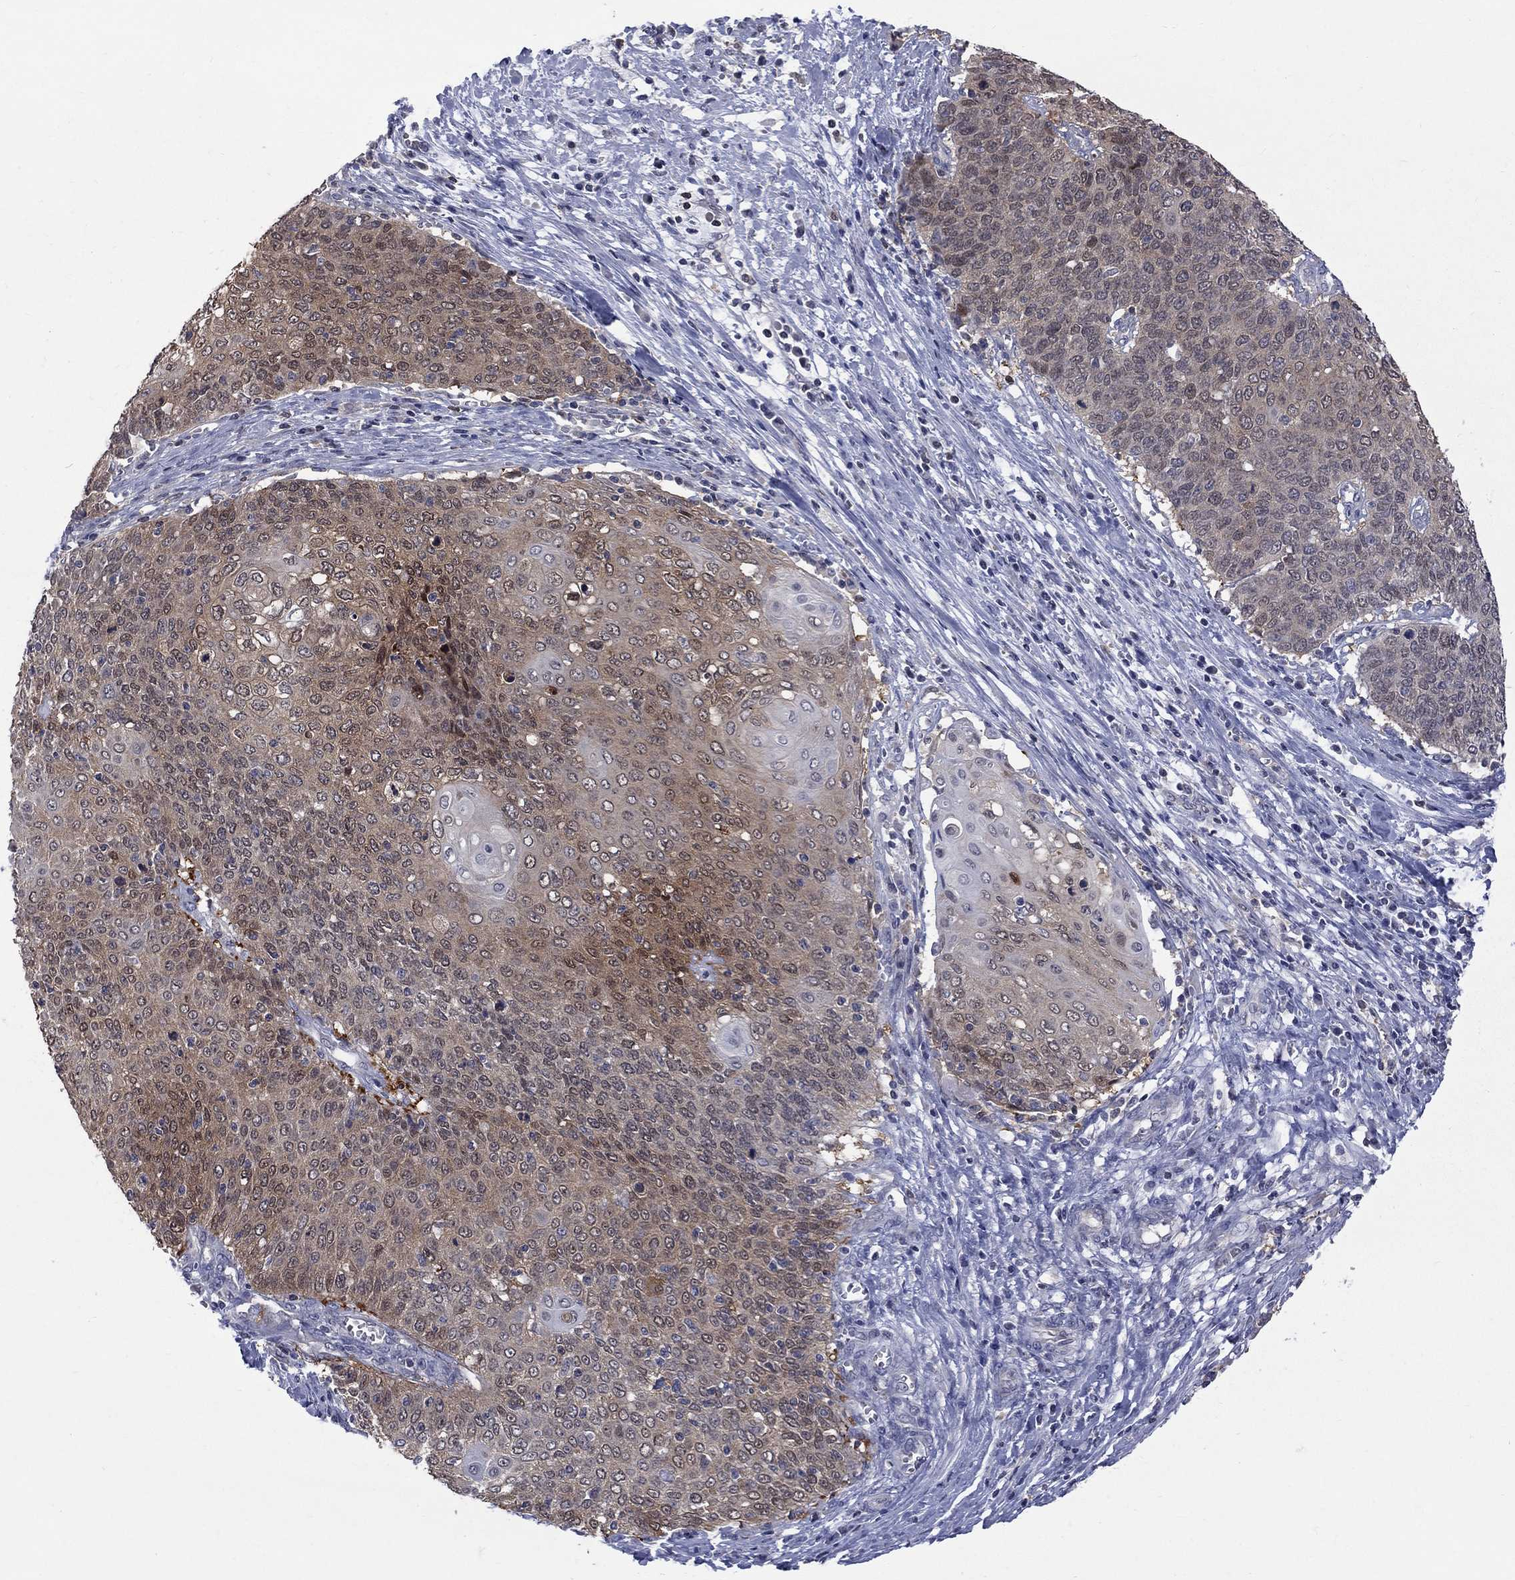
{"staining": {"intensity": "moderate", "quantity": "25%-75%", "location": "cytoplasmic/membranous"}, "tissue": "cervical cancer", "cell_type": "Tumor cells", "image_type": "cancer", "snomed": [{"axis": "morphology", "description": "Squamous cell carcinoma, NOS"}, {"axis": "topography", "description": "Cervix"}], "caption": "An IHC histopathology image of neoplastic tissue is shown. Protein staining in brown labels moderate cytoplasmic/membranous positivity in squamous cell carcinoma (cervical) within tumor cells.", "gene": "HKDC1", "patient": {"sex": "female", "age": 39}}